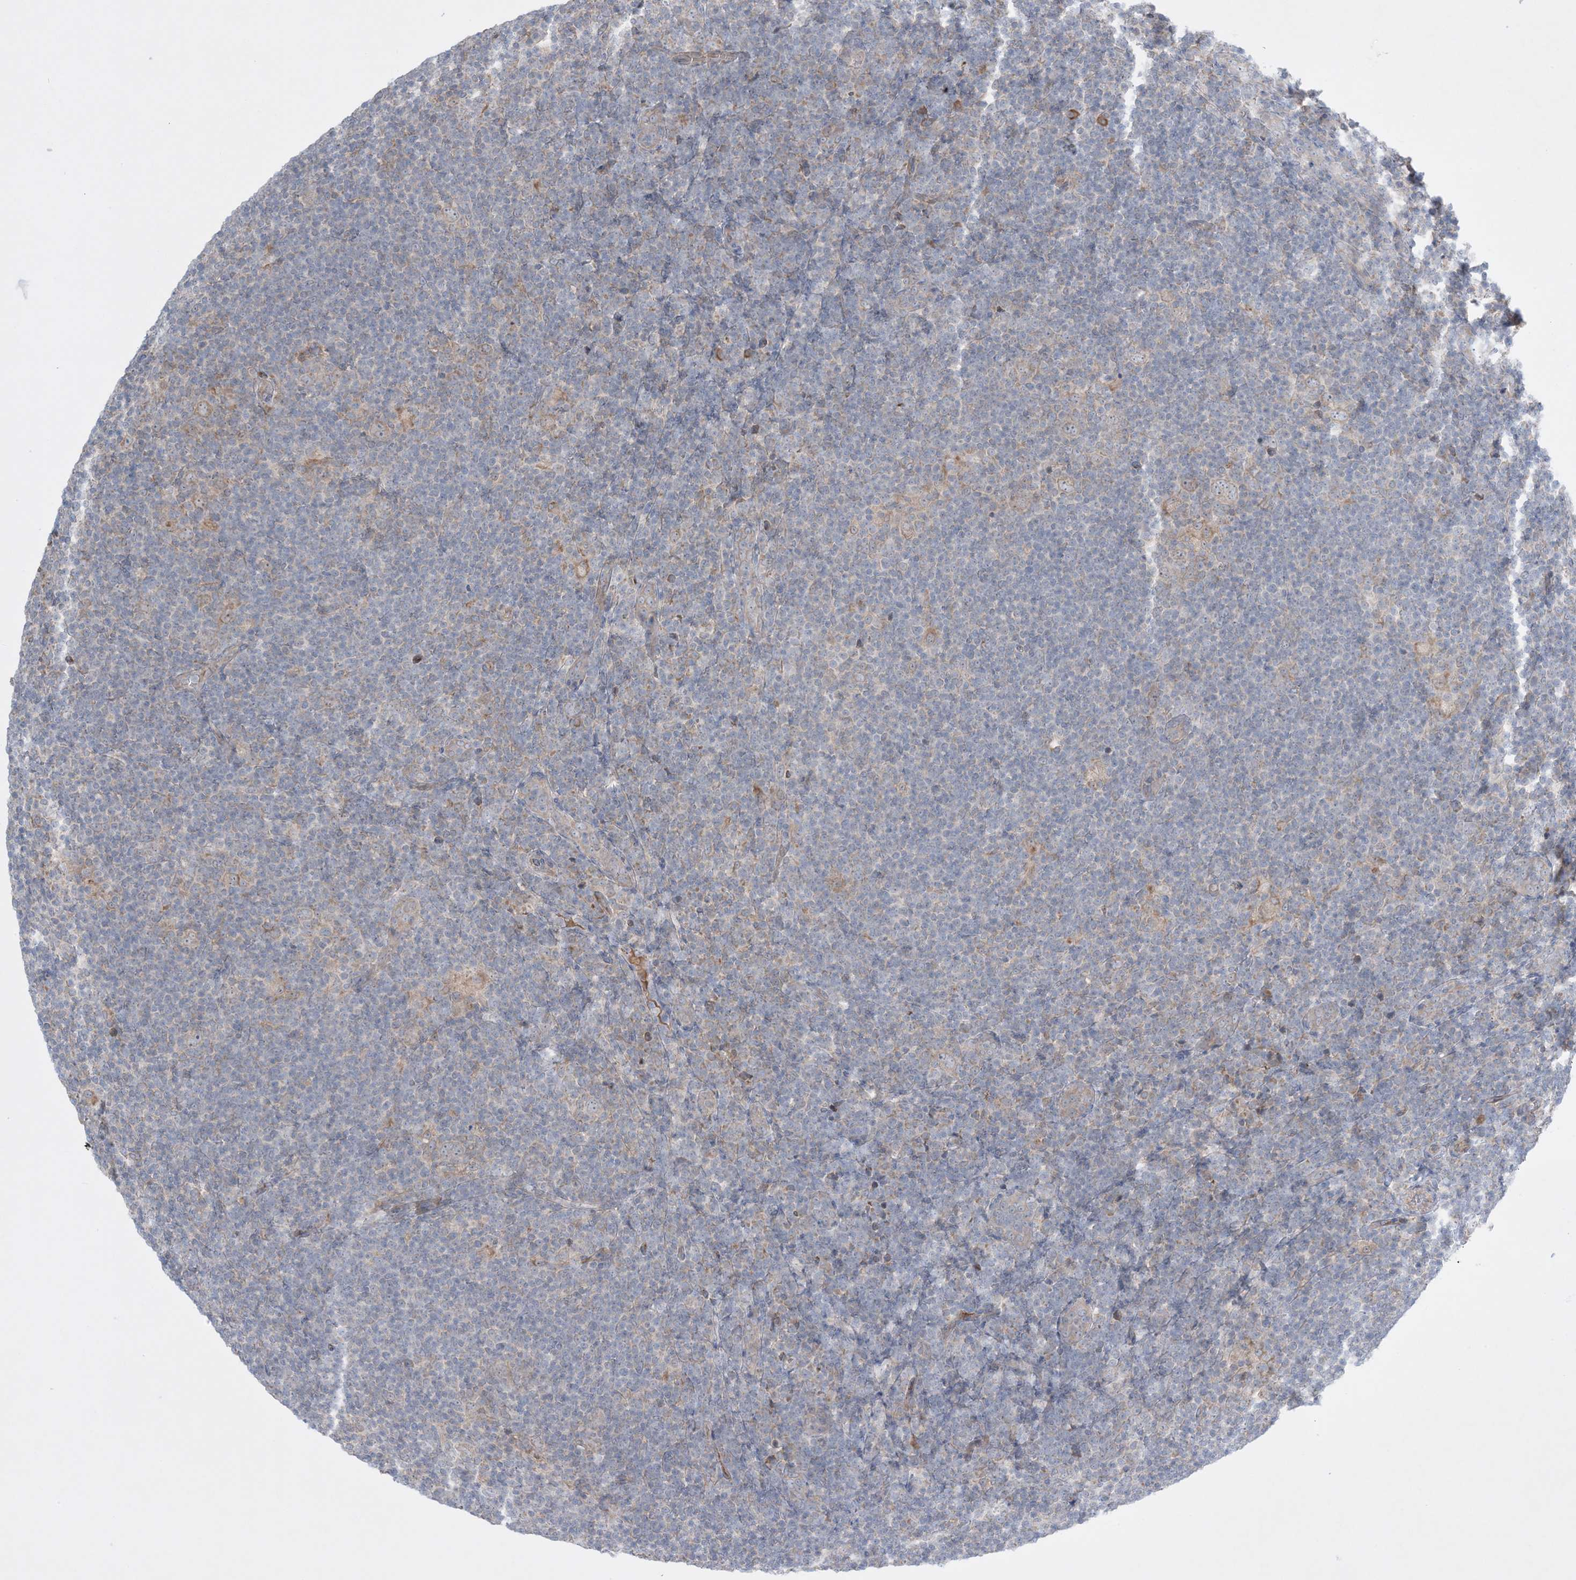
{"staining": {"intensity": "weak", "quantity": ">75%", "location": "cytoplasmic/membranous"}, "tissue": "lymphoma", "cell_type": "Tumor cells", "image_type": "cancer", "snomed": [{"axis": "morphology", "description": "Hodgkin's disease, NOS"}, {"axis": "topography", "description": "Lymph node"}], "caption": "Human lymphoma stained for a protein (brown) exhibits weak cytoplasmic/membranous positive positivity in approximately >75% of tumor cells.", "gene": "MMGT1", "patient": {"sex": "female", "age": 57}}